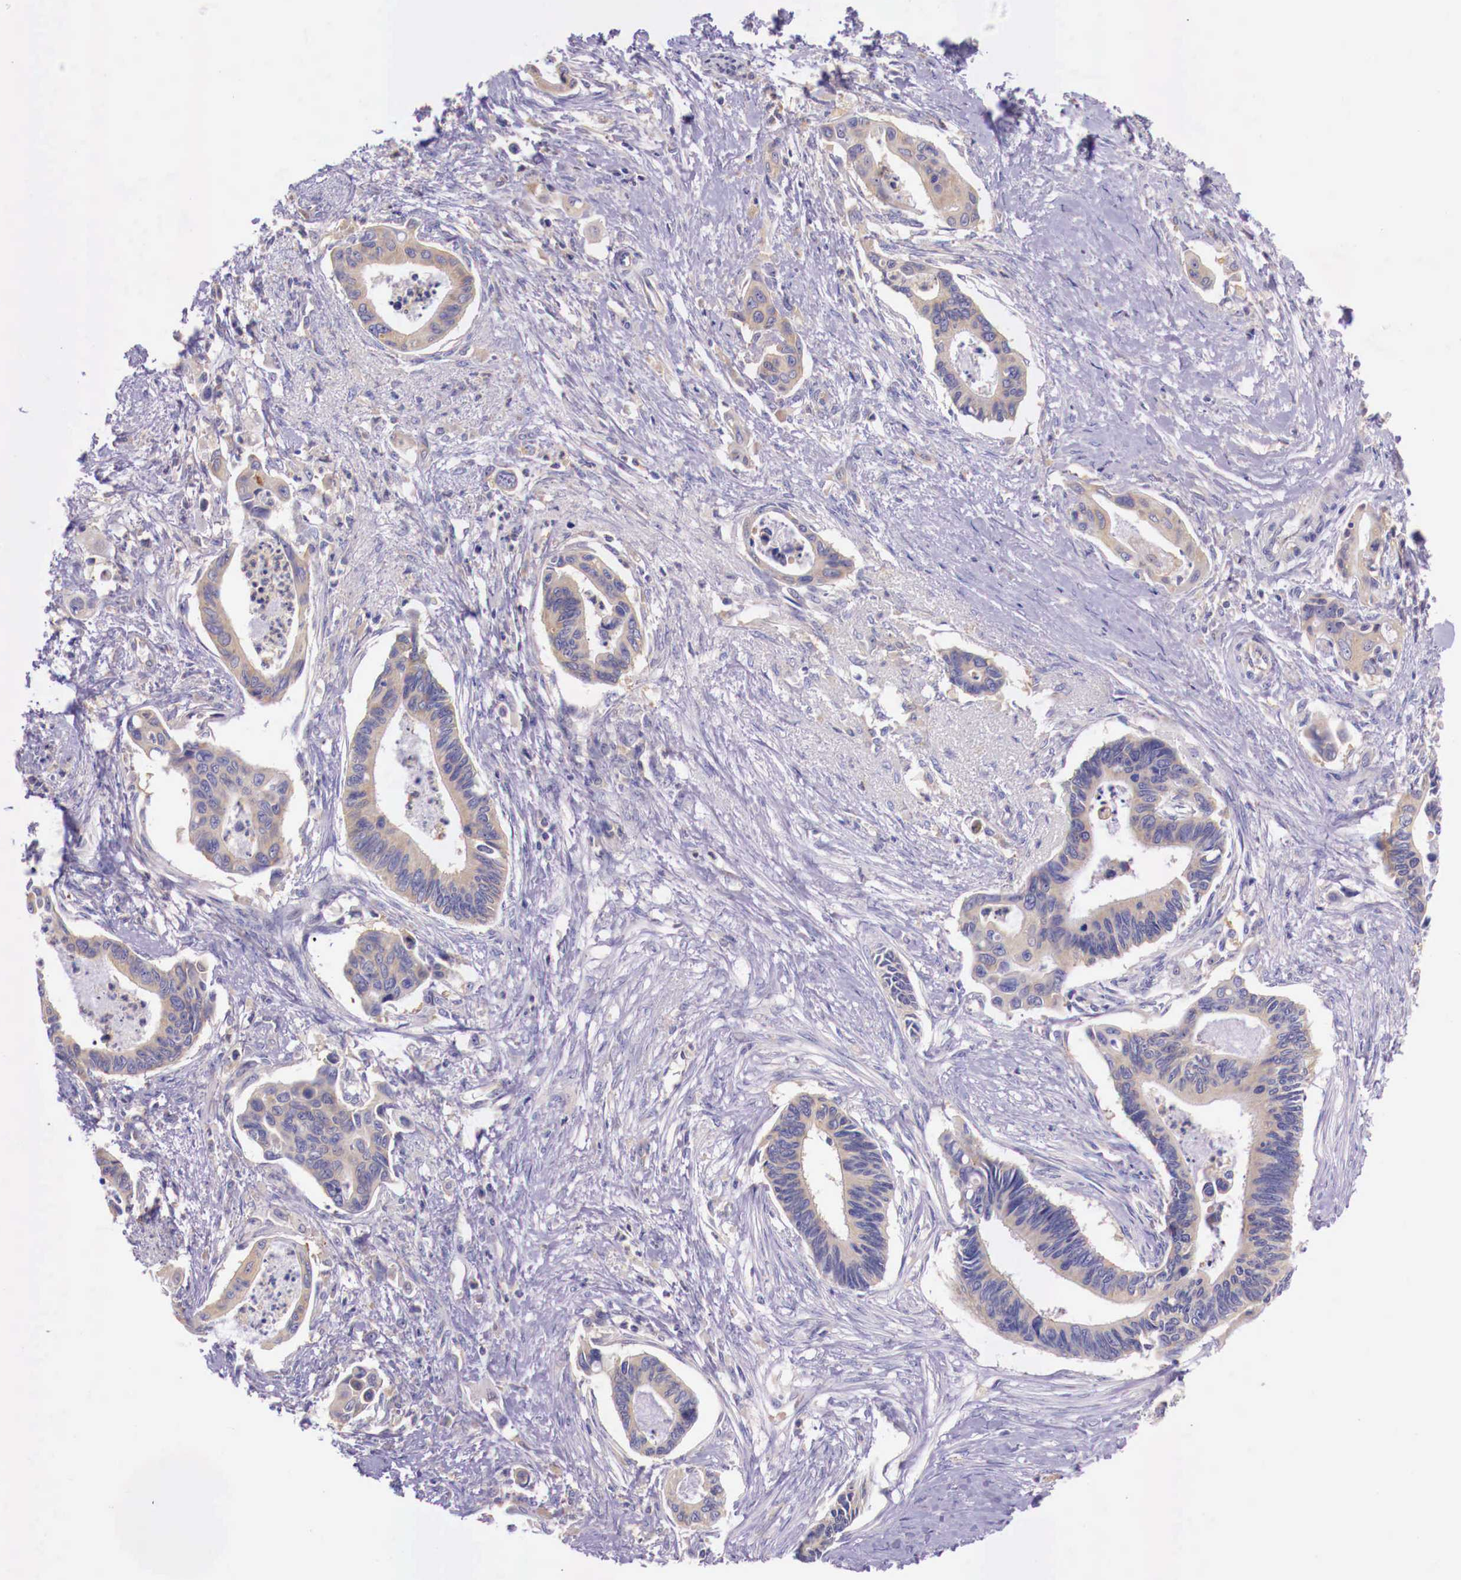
{"staining": {"intensity": "weak", "quantity": "25%-75%", "location": "cytoplasmic/membranous"}, "tissue": "pancreatic cancer", "cell_type": "Tumor cells", "image_type": "cancer", "snomed": [{"axis": "morphology", "description": "Adenocarcinoma, NOS"}, {"axis": "topography", "description": "Pancreas"}], "caption": "This micrograph exhibits IHC staining of human pancreatic adenocarcinoma, with low weak cytoplasmic/membranous positivity in approximately 25%-75% of tumor cells.", "gene": "GRIPAP1", "patient": {"sex": "female", "age": 70}}